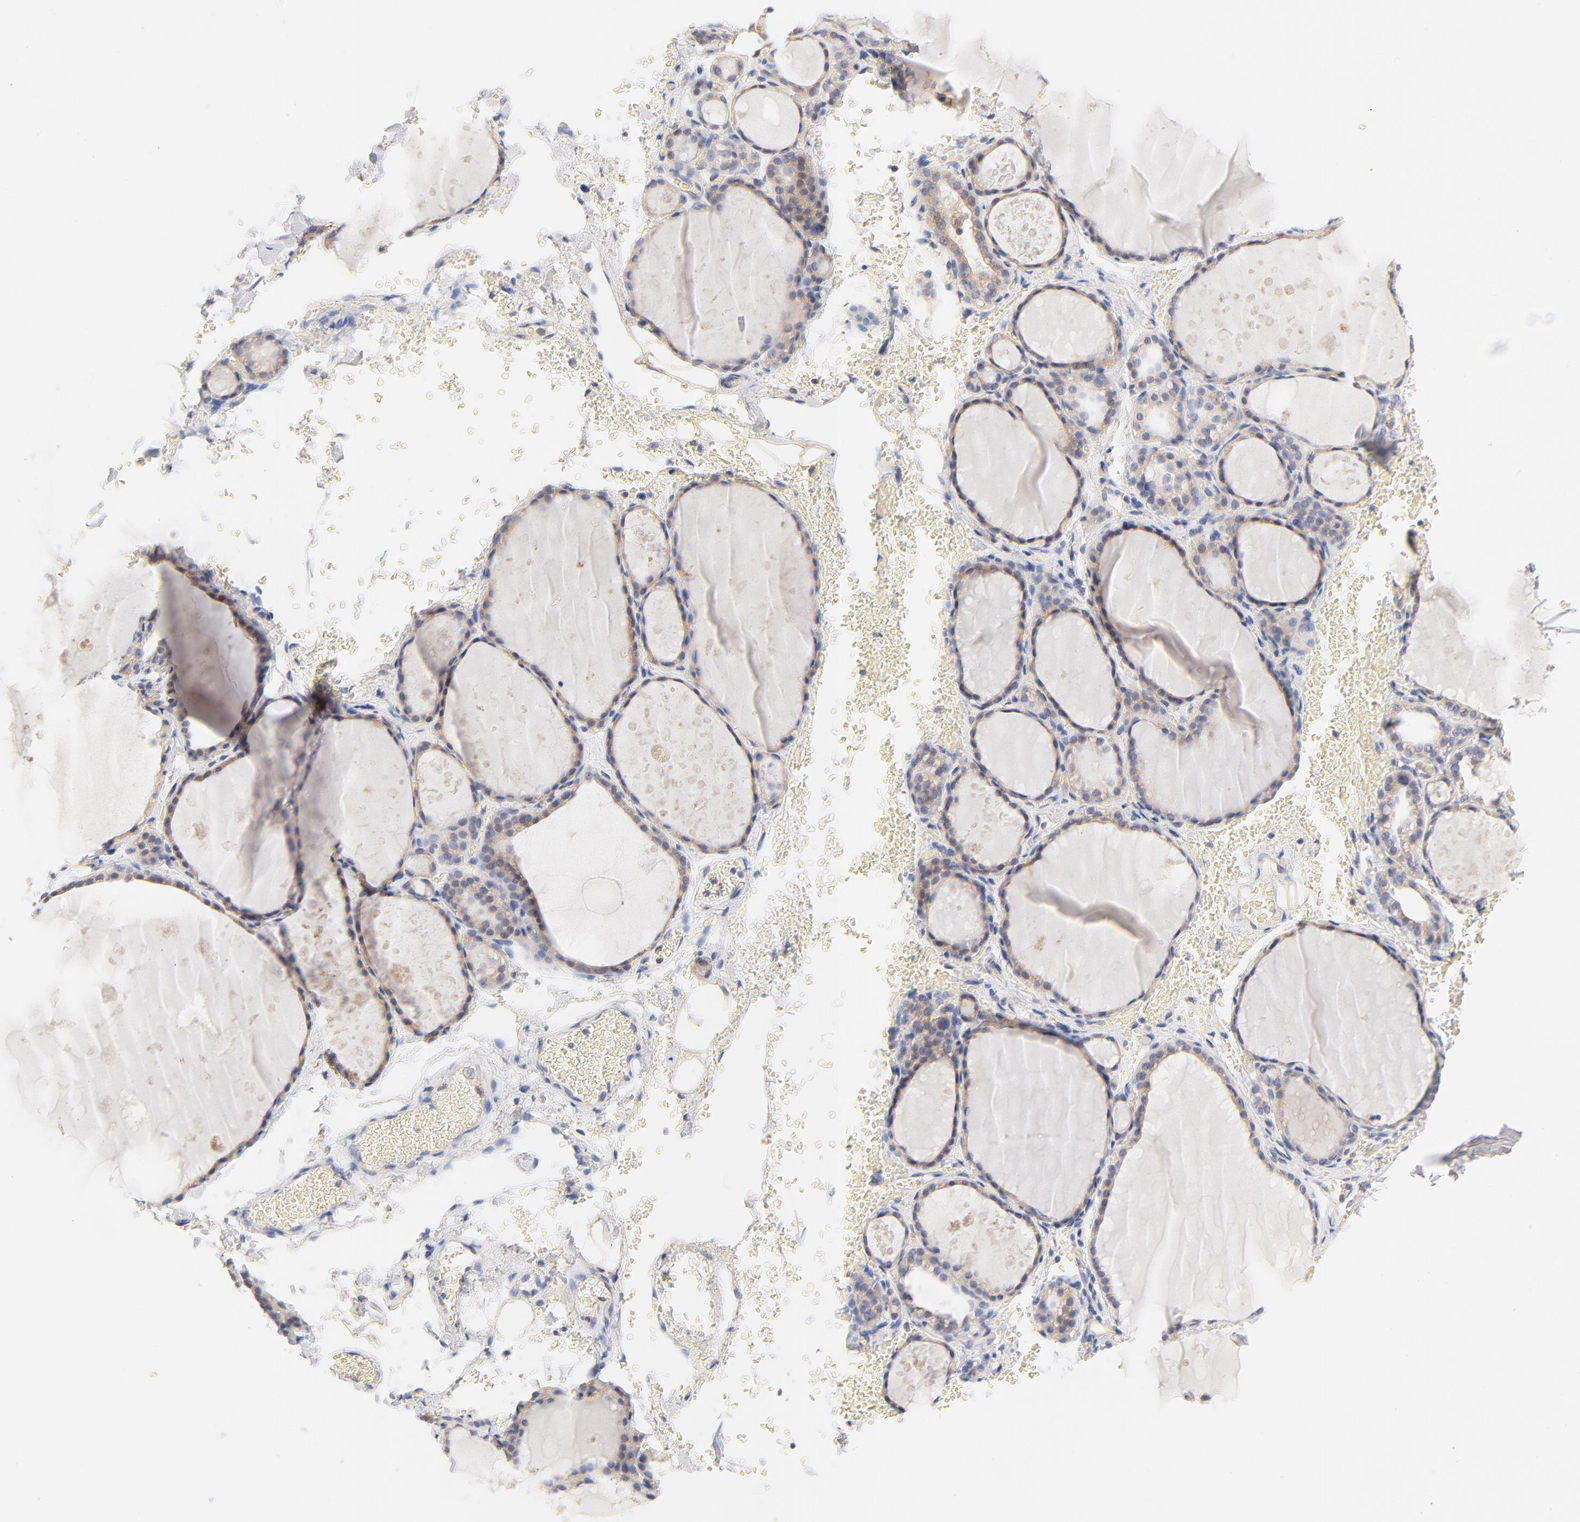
{"staining": {"intensity": "negative", "quantity": "none", "location": "none"}, "tissue": "thyroid gland", "cell_type": "Glandular cells", "image_type": "normal", "snomed": [{"axis": "morphology", "description": "Normal tissue, NOS"}, {"axis": "topography", "description": "Thyroid gland"}], "caption": "DAB (3,3'-diaminobenzidine) immunohistochemical staining of benign thyroid gland exhibits no significant positivity in glandular cells. (DAB IHC visualized using brightfield microscopy, high magnification).", "gene": "MTERF2", "patient": {"sex": "male", "age": 61}}